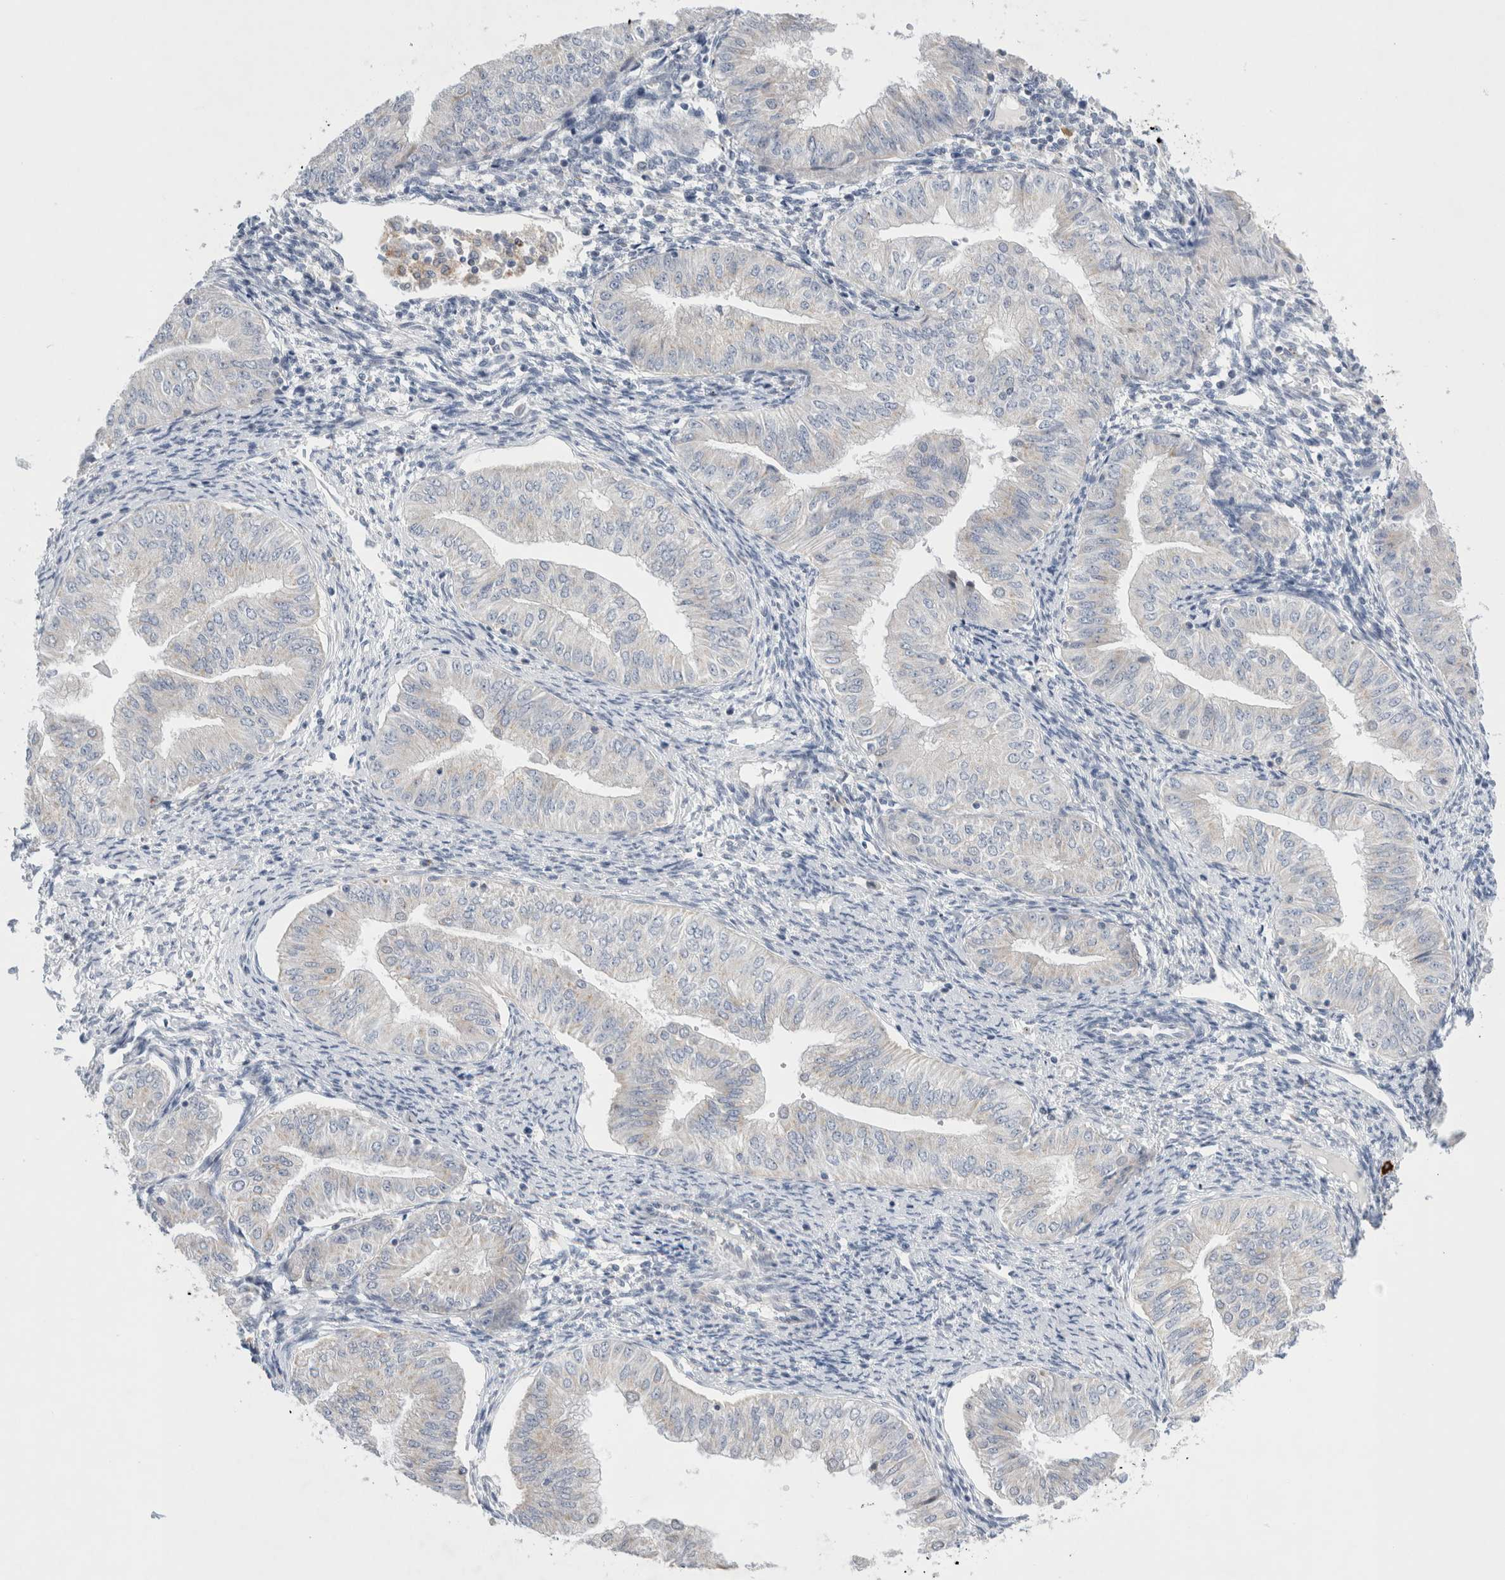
{"staining": {"intensity": "negative", "quantity": "none", "location": "none"}, "tissue": "endometrial cancer", "cell_type": "Tumor cells", "image_type": "cancer", "snomed": [{"axis": "morphology", "description": "Normal tissue, NOS"}, {"axis": "morphology", "description": "Adenocarcinoma, NOS"}, {"axis": "topography", "description": "Endometrium"}], "caption": "Immunohistochemistry histopathology image of endometrial cancer stained for a protein (brown), which reveals no positivity in tumor cells.", "gene": "SLC22A12", "patient": {"sex": "female", "age": 53}}